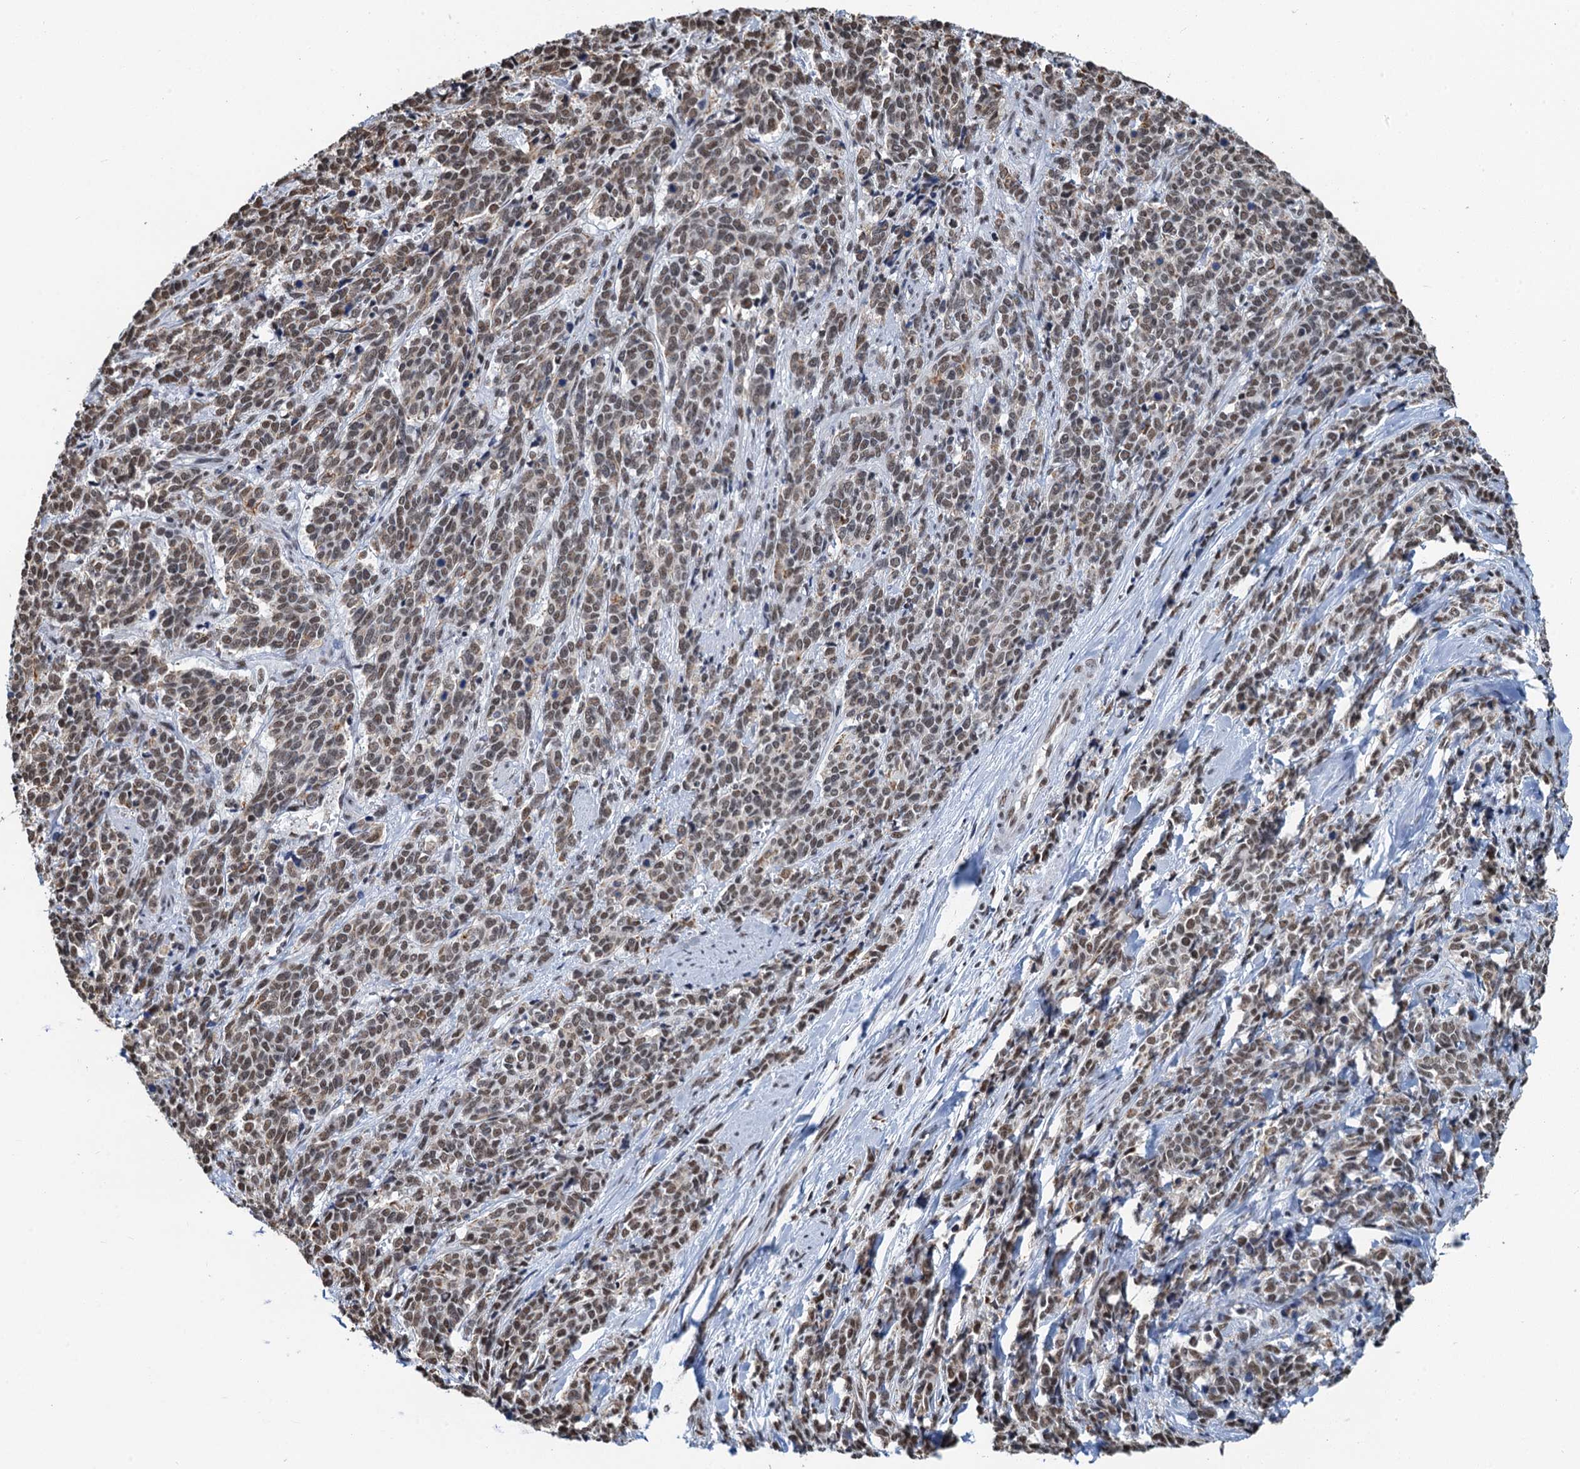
{"staining": {"intensity": "moderate", "quantity": ">75%", "location": "nuclear"}, "tissue": "cervical cancer", "cell_type": "Tumor cells", "image_type": "cancer", "snomed": [{"axis": "morphology", "description": "Squamous cell carcinoma, NOS"}, {"axis": "topography", "description": "Cervix"}], "caption": "Human cervical cancer stained for a protein (brown) demonstrates moderate nuclear positive positivity in approximately >75% of tumor cells.", "gene": "ZNF609", "patient": {"sex": "female", "age": 60}}